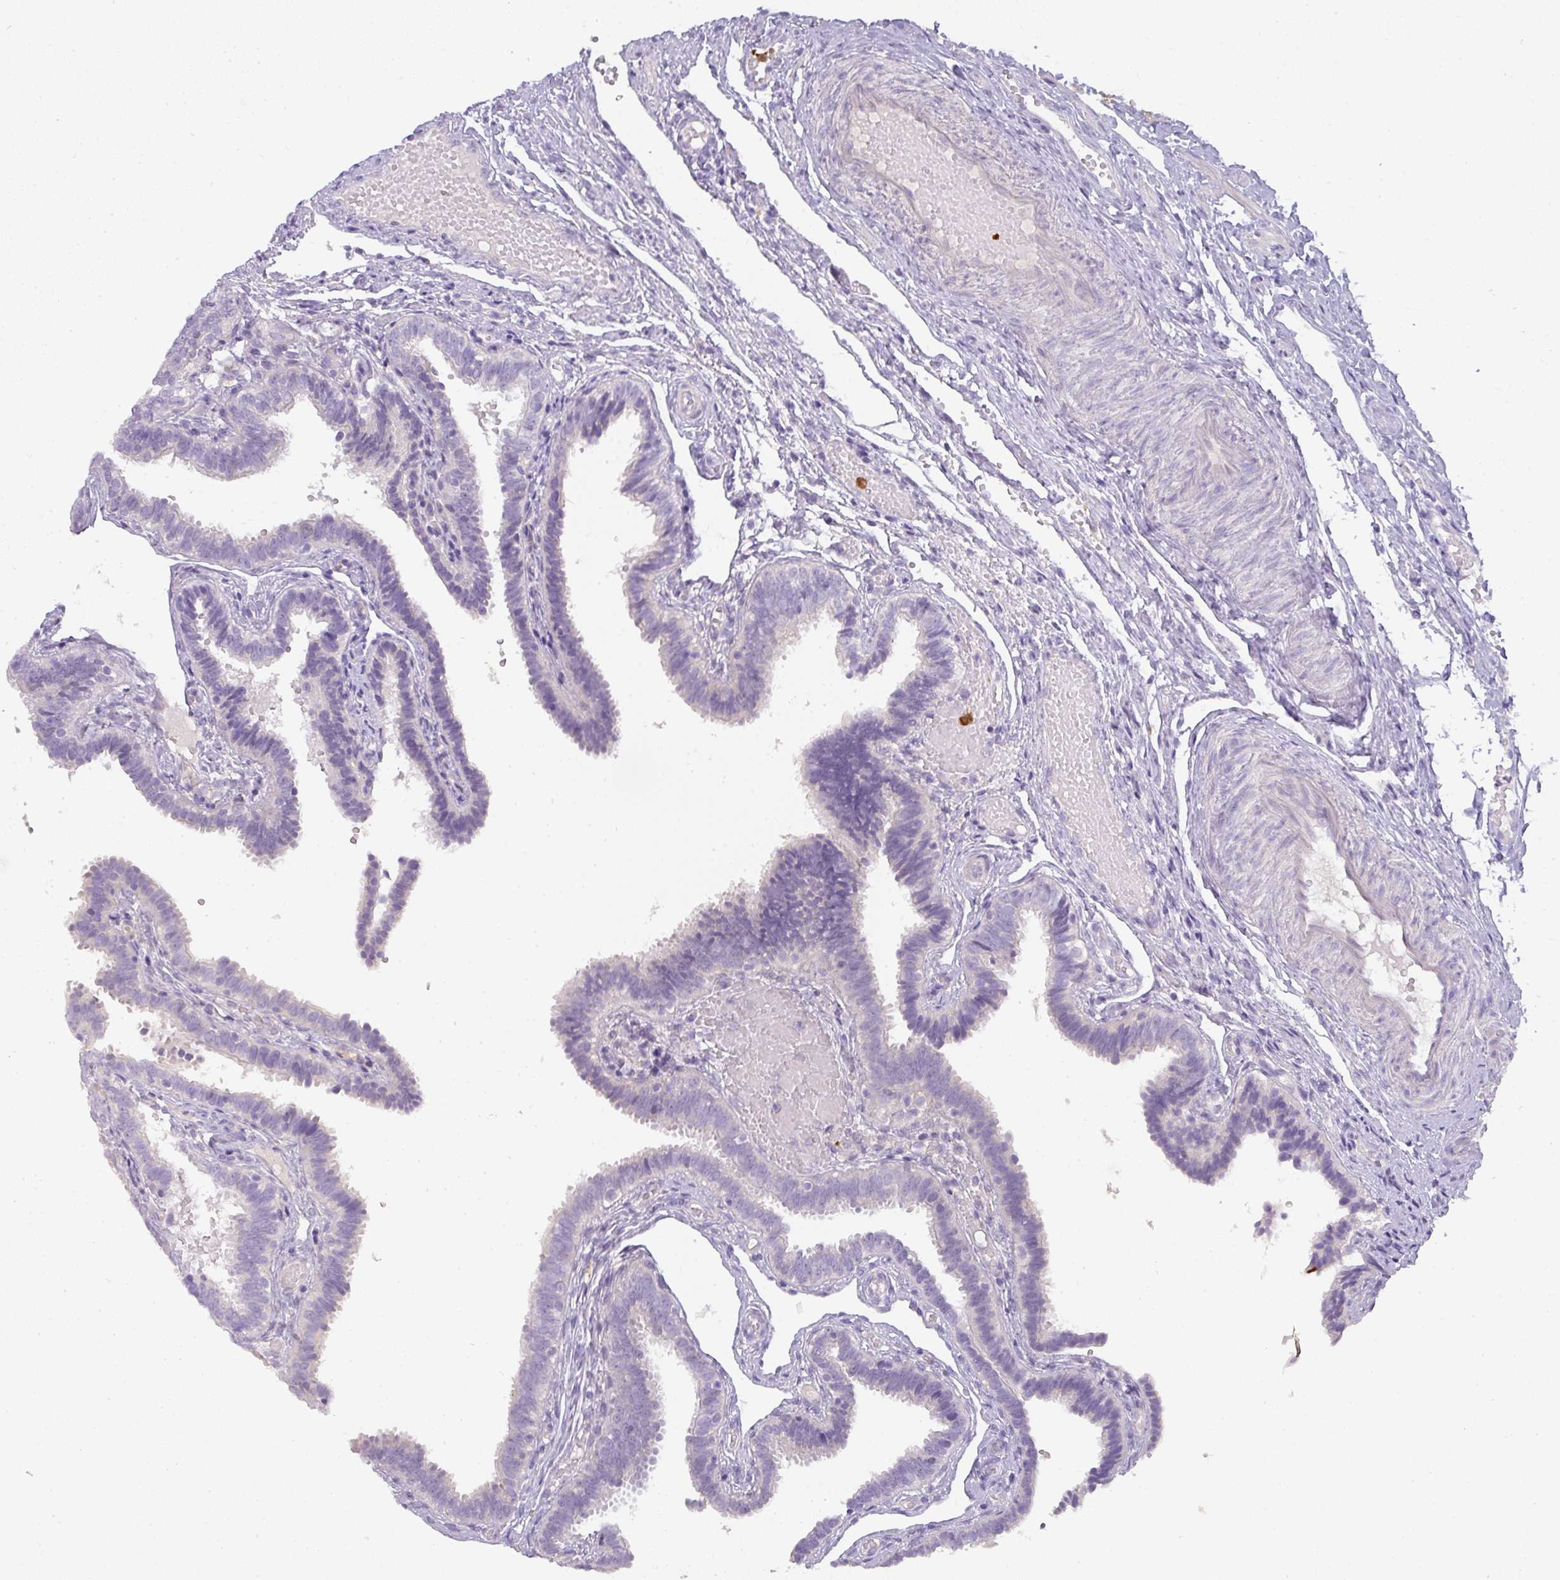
{"staining": {"intensity": "negative", "quantity": "none", "location": "none"}, "tissue": "fallopian tube", "cell_type": "Glandular cells", "image_type": "normal", "snomed": [{"axis": "morphology", "description": "Normal tissue, NOS"}, {"axis": "topography", "description": "Fallopian tube"}], "caption": "This is an immunohistochemistry histopathology image of benign fallopian tube. There is no expression in glandular cells.", "gene": "HHEX", "patient": {"sex": "female", "age": 37}}